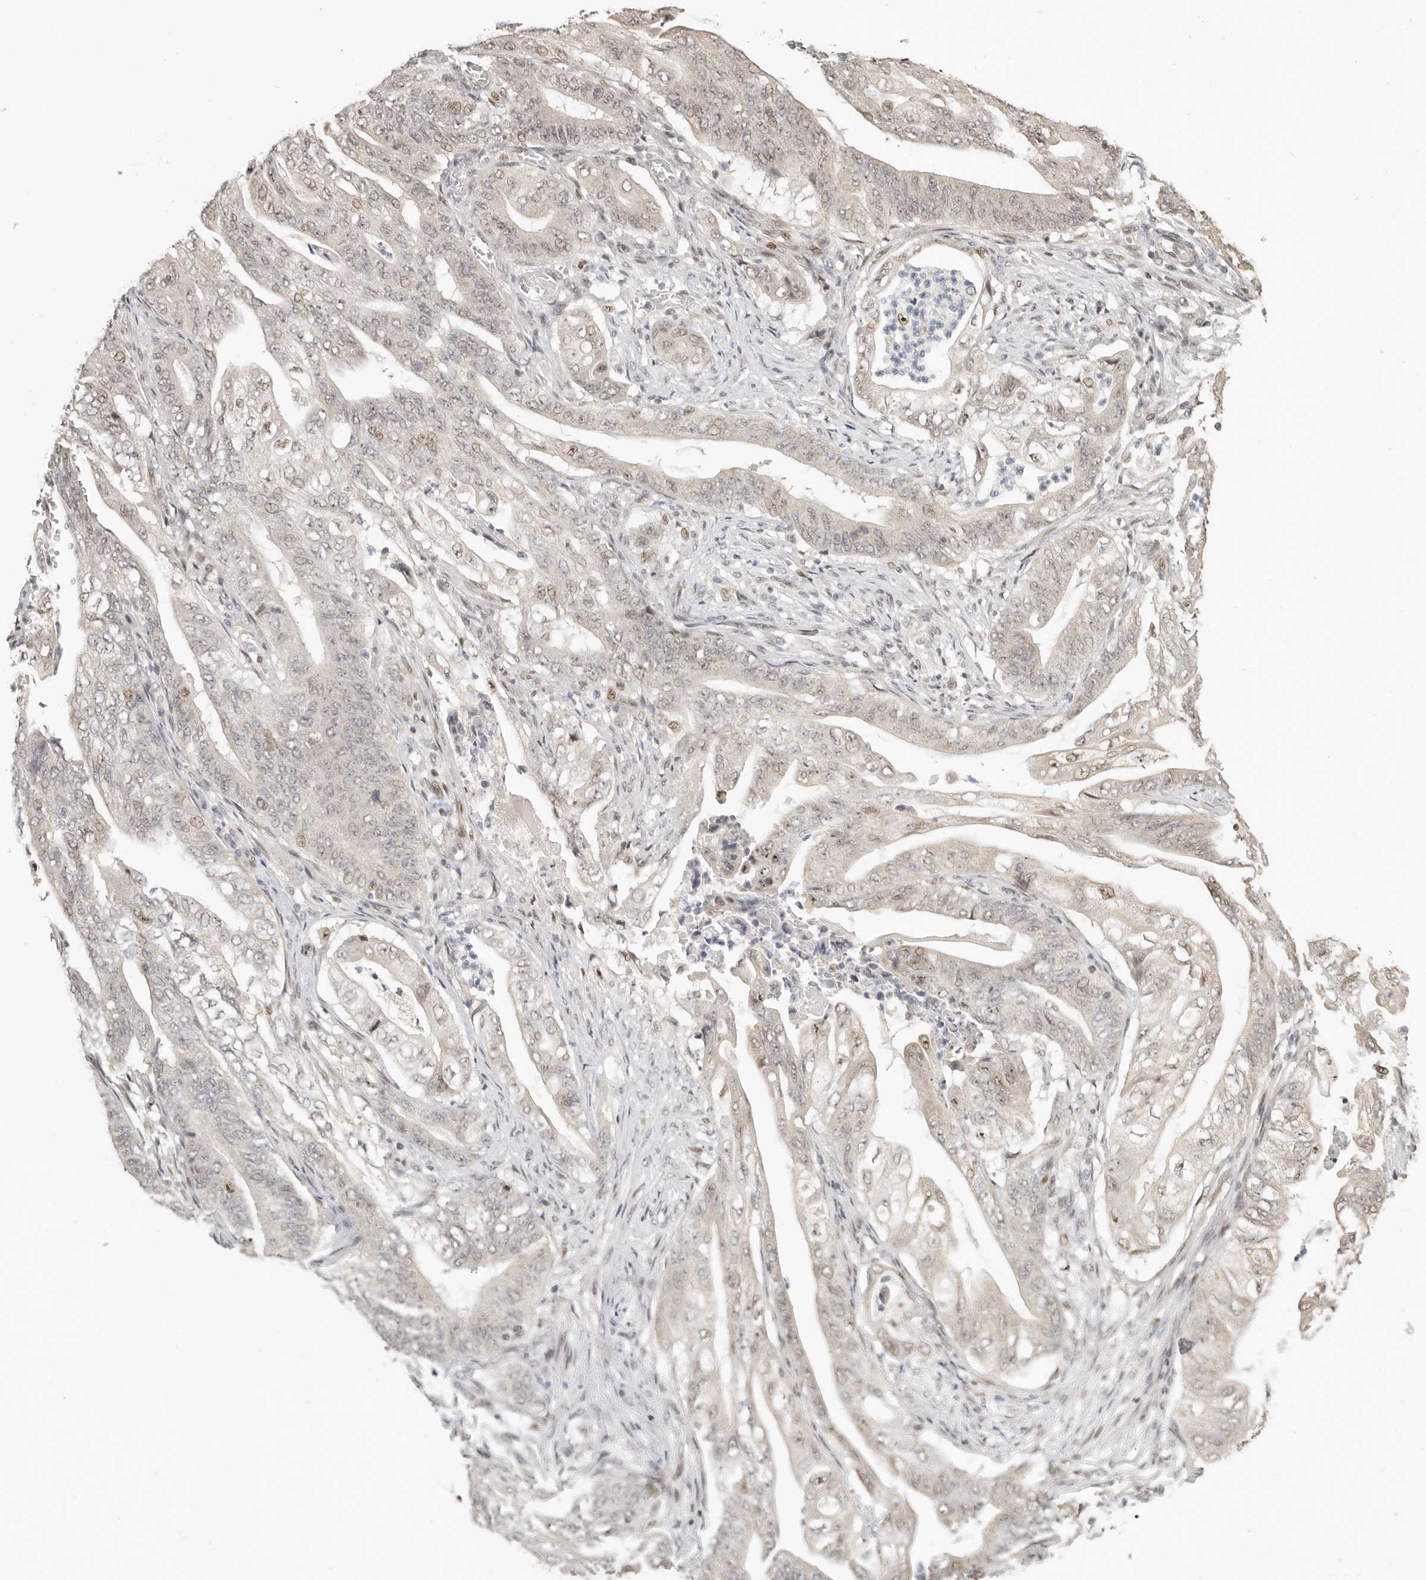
{"staining": {"intensity": "weak", "quantity": "<25%", "location": "nuclear"}, "tissue": "stomach cancer", "cell_type": "Tumor cells", "image_type": "cancer", "snomed": [{"axis": "morphology", "description": "Adenocarcinoma, NOS"}, {"axis": "topography", "description": "Stomach"}], "caption": "Immunohistochemistry histopathology image of stomach adenocarcinoma stained for a protein (brown), which displays no positivity in tumor cells.", "gene": "GPBP1L1", "patient": {"sex": "female", "age": 73}}